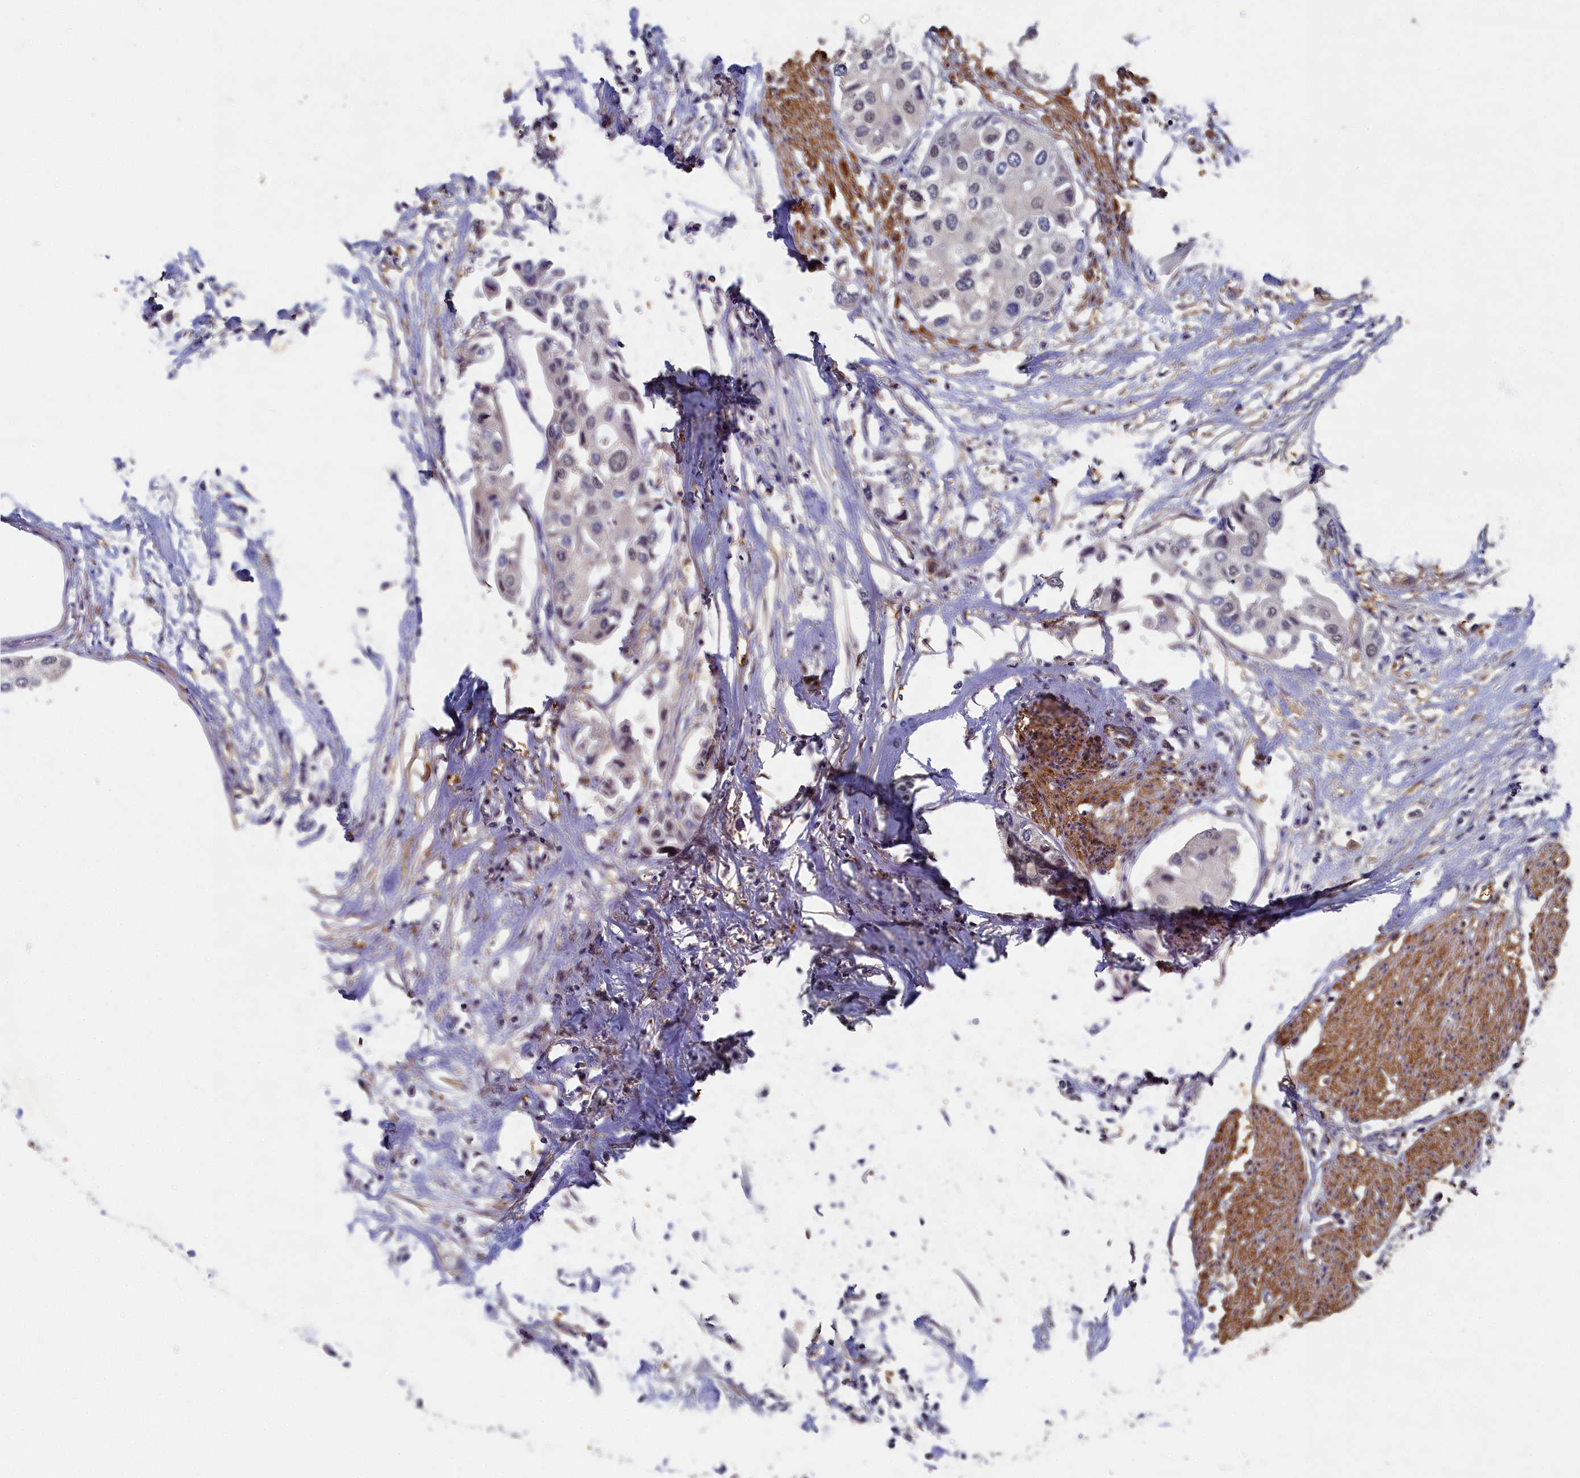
{"staining": {"intensity": "negative", "quantity": "none", "location": "none"}, "tissue": "urothelial cancer", "cell_type": "Tumor cells", "image_type": "cancer", "snomed": [{"axis": "morphology", "description": "Urothelial carcinoma, High grade"}, {"axis": "topography", "description": "Urinary bladder"}], "caption": "This image is of urothelial carcinoma (high-grade) stained with IHC to label a protein in brown with the nuclei are counter-stained blue. There is no staining in tumor cells.", "gene": "TBCB", "patient": {"sex": "male", "age": 64}}